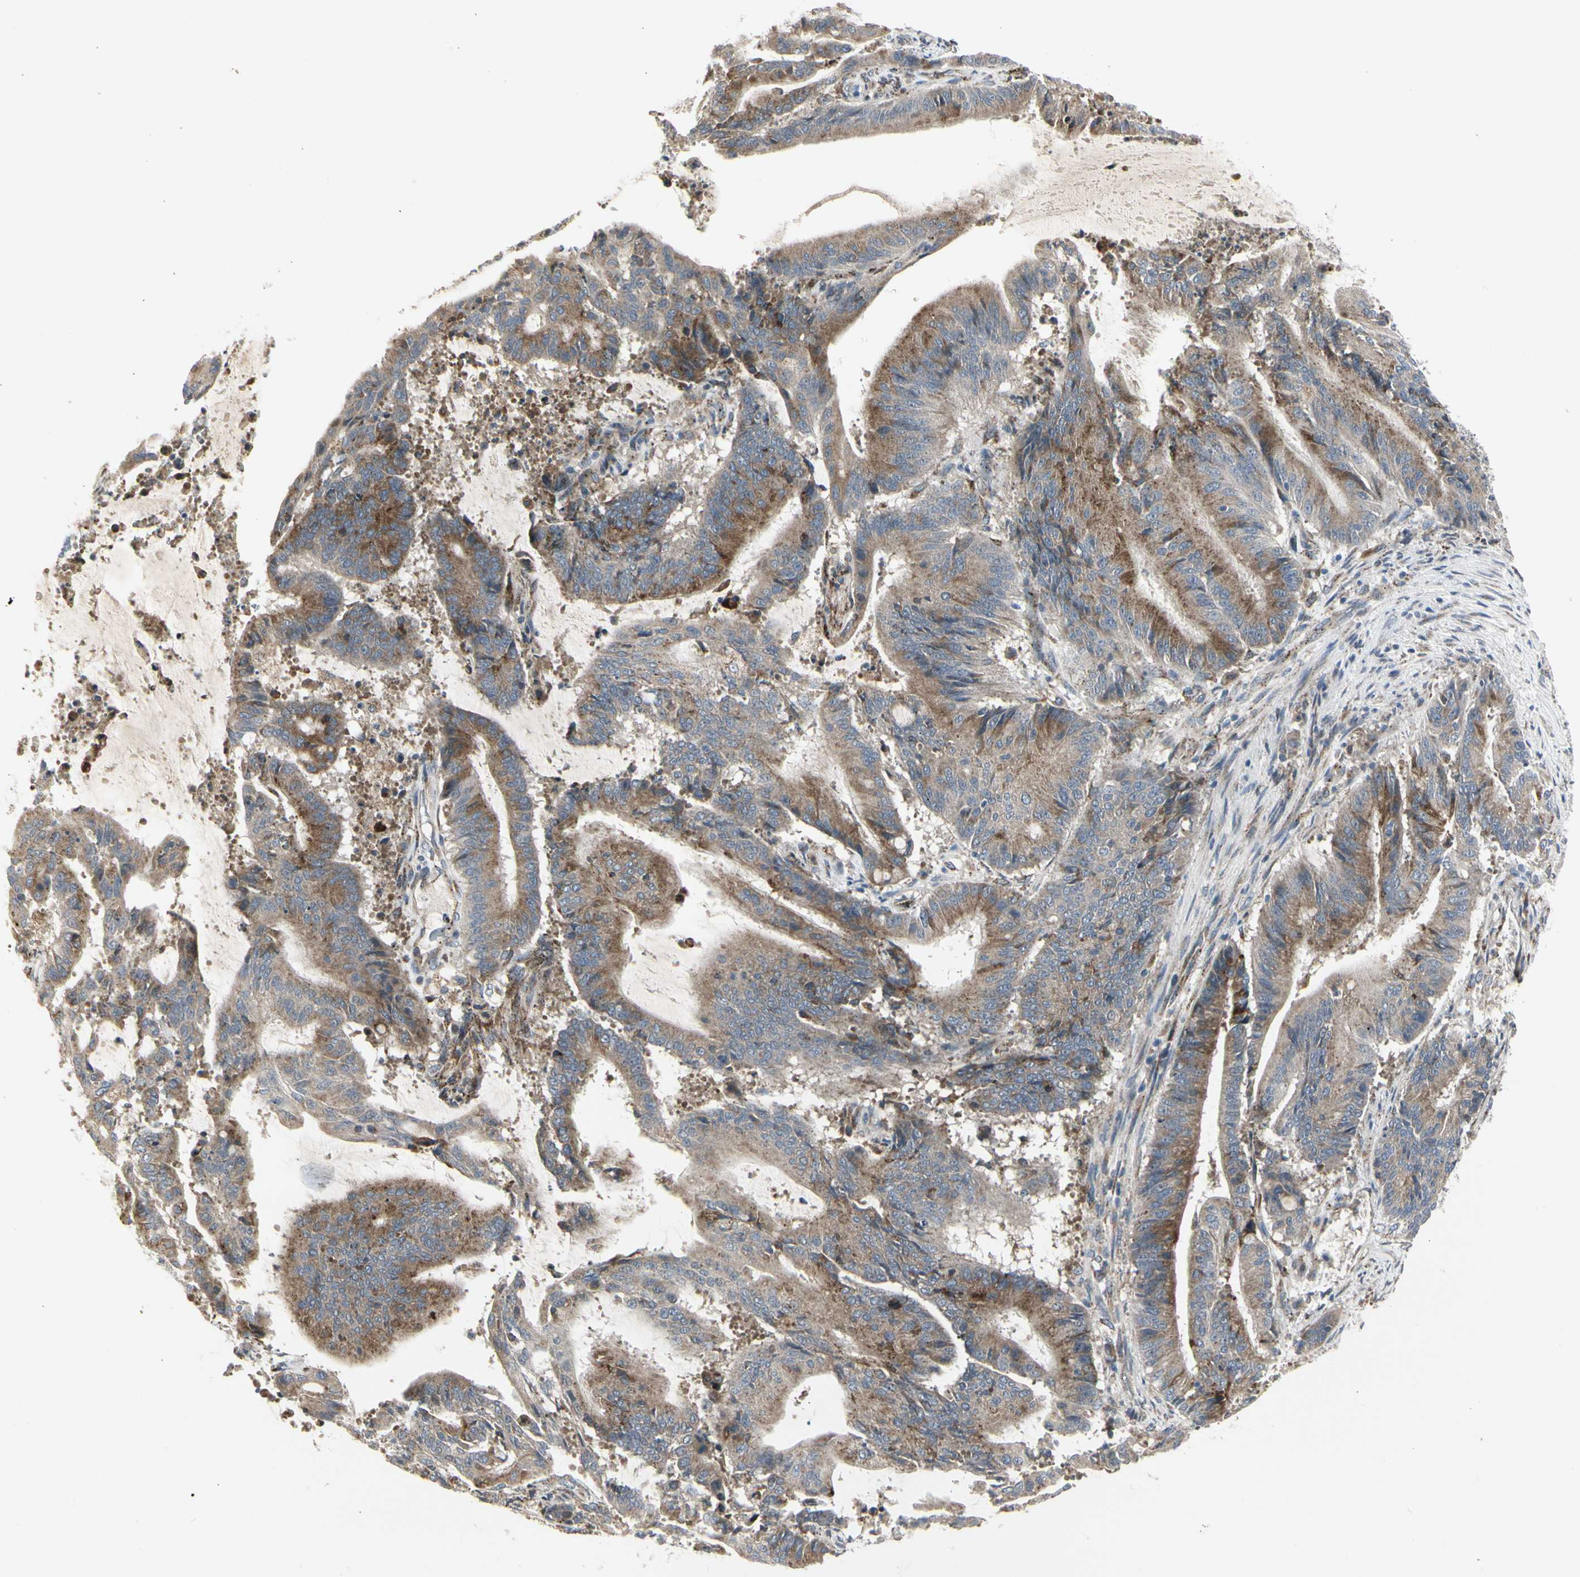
{"staining": {"intensity": "moderate", "quantity": ">75%", "location": "cytoplasmic/membranous"}, "tissue": "liver cancer", "cell_type": "Tumor cells", "image_type": "cancer", "snomed": [{"axis": "morphology", "description": "Cholangiocarcinoma"}, {"axis": "topography", "description": "Liver"}], "caption": "Moderate cytoplasmic/membranous expression is identified in about >75% of tumor cells in liver cancer (cholangiocarcinoma).", "gene": "GRN", "patient": {"sex": "female", "age": 73}}